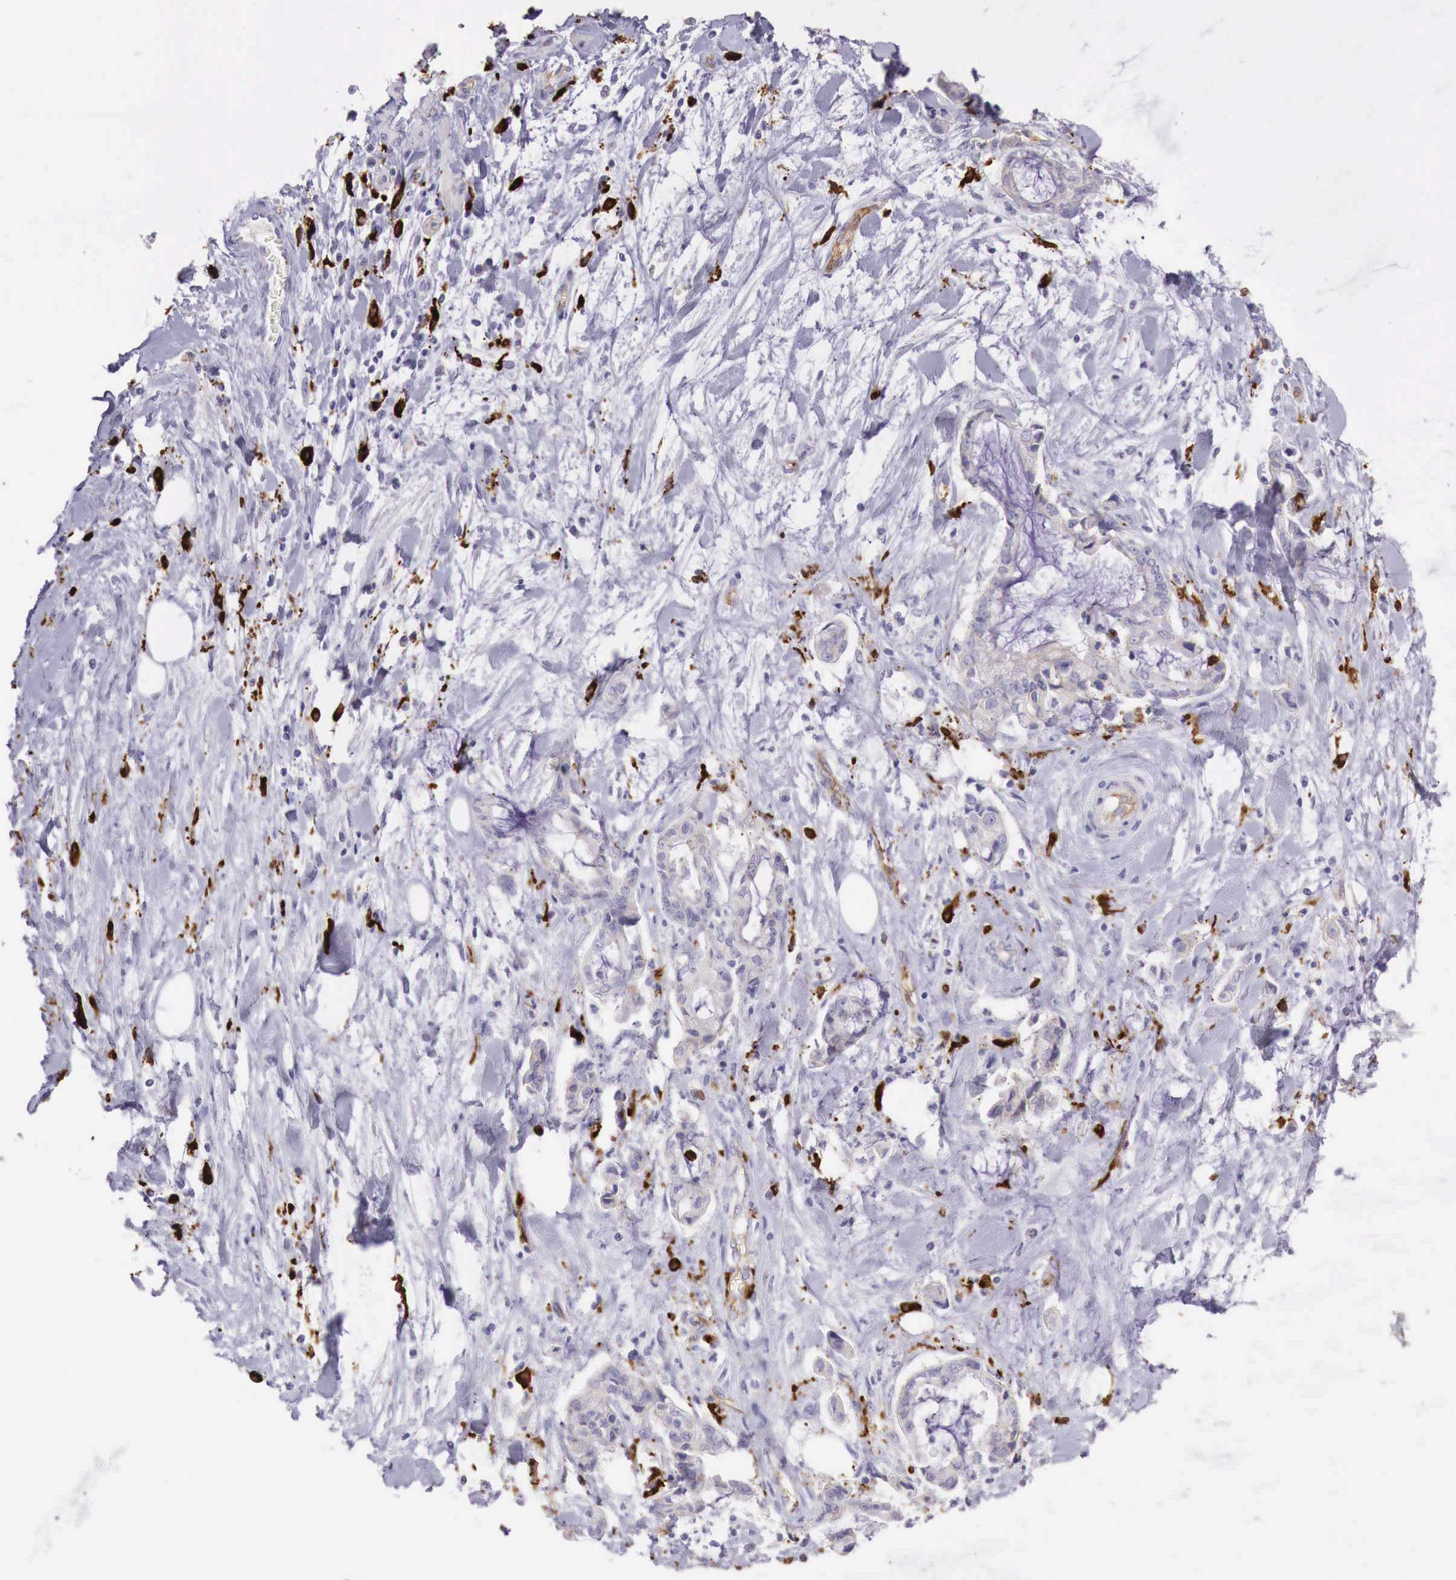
{"staining": {"intensity": "negative", "quantity": "none", "location": "none"}, "tissue": "liver cancer", "cell_type": "Tumor cells", "image_type": "cancer", "snomed": [{"axis": "morphology", "description": "Cholangiocarcinoma"}, {"axis": "topography", "description": "Liver"}], "caption": "Immunohistochemical staining of human liver cancer (cholangiocarcinoma) demonstrates no significant expression in tumor cells. (DAB immunohistochemistry with hematoxylin counter stain).", "gene": "MSR1", "patient": {"sex": "male", "age": 57}}